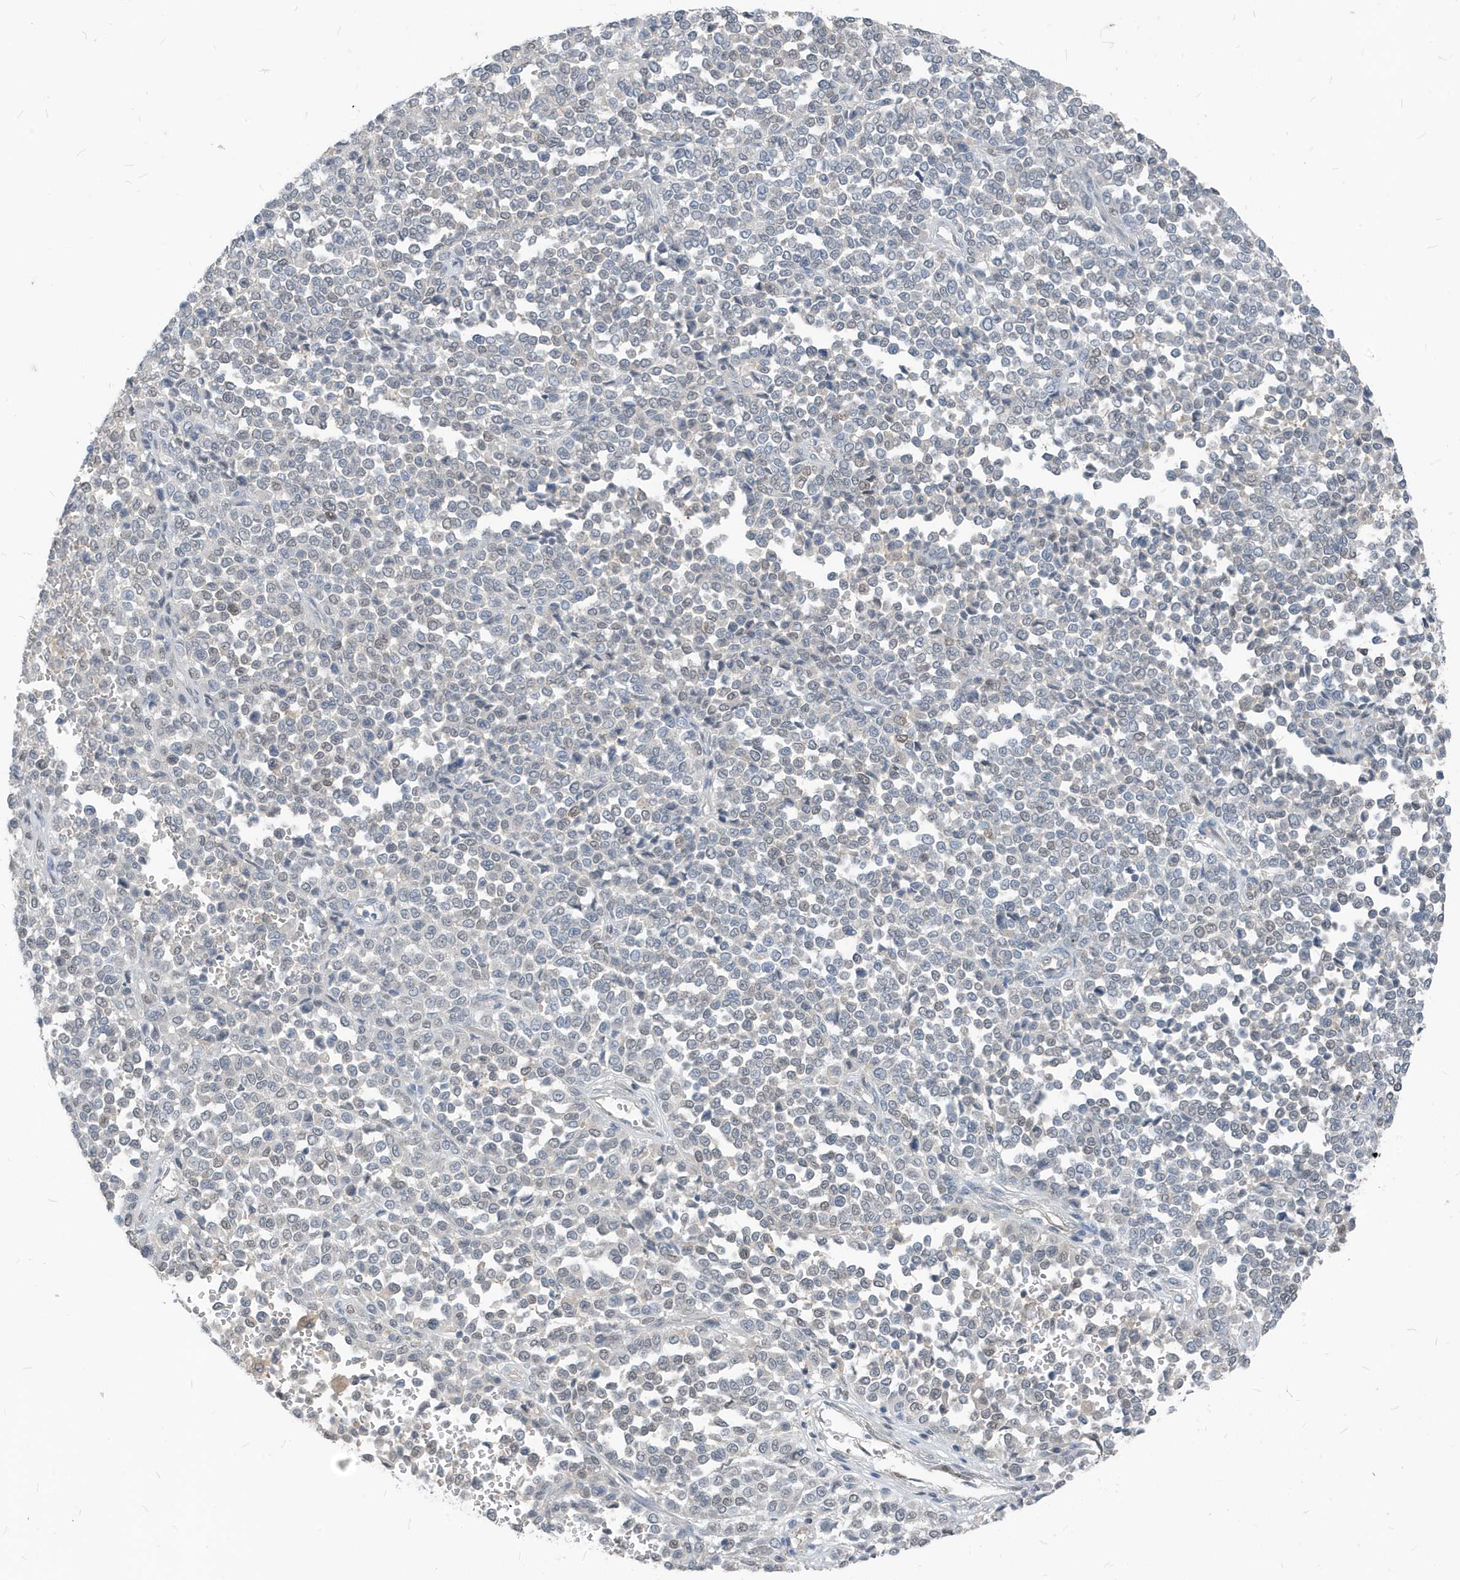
{"staining": {"intensity": "negative", "quantity": "none", "location": "none"}, "tissue": "melanoma", "cell_type": "Tumor cells", "image_type": "cancer", "snomed": [{"axis": "morphology", "description": "Malignant melanoma, Metastatic site"}, {"axis": "topography", "description": "Pancreas"}], "caption": "This histopathology image is of melanoma stained with immunohistochemistry (IHC) to label a protein in brown with the nuclei are counter-stained blue. There is no expression in tumor cells. (Brightfield microscopy of DAB (3,3'-diaminobenzidine) IHC at high magnification).", "gene": "NCOA7", "patient": {"sex": "female", "age": 30}}